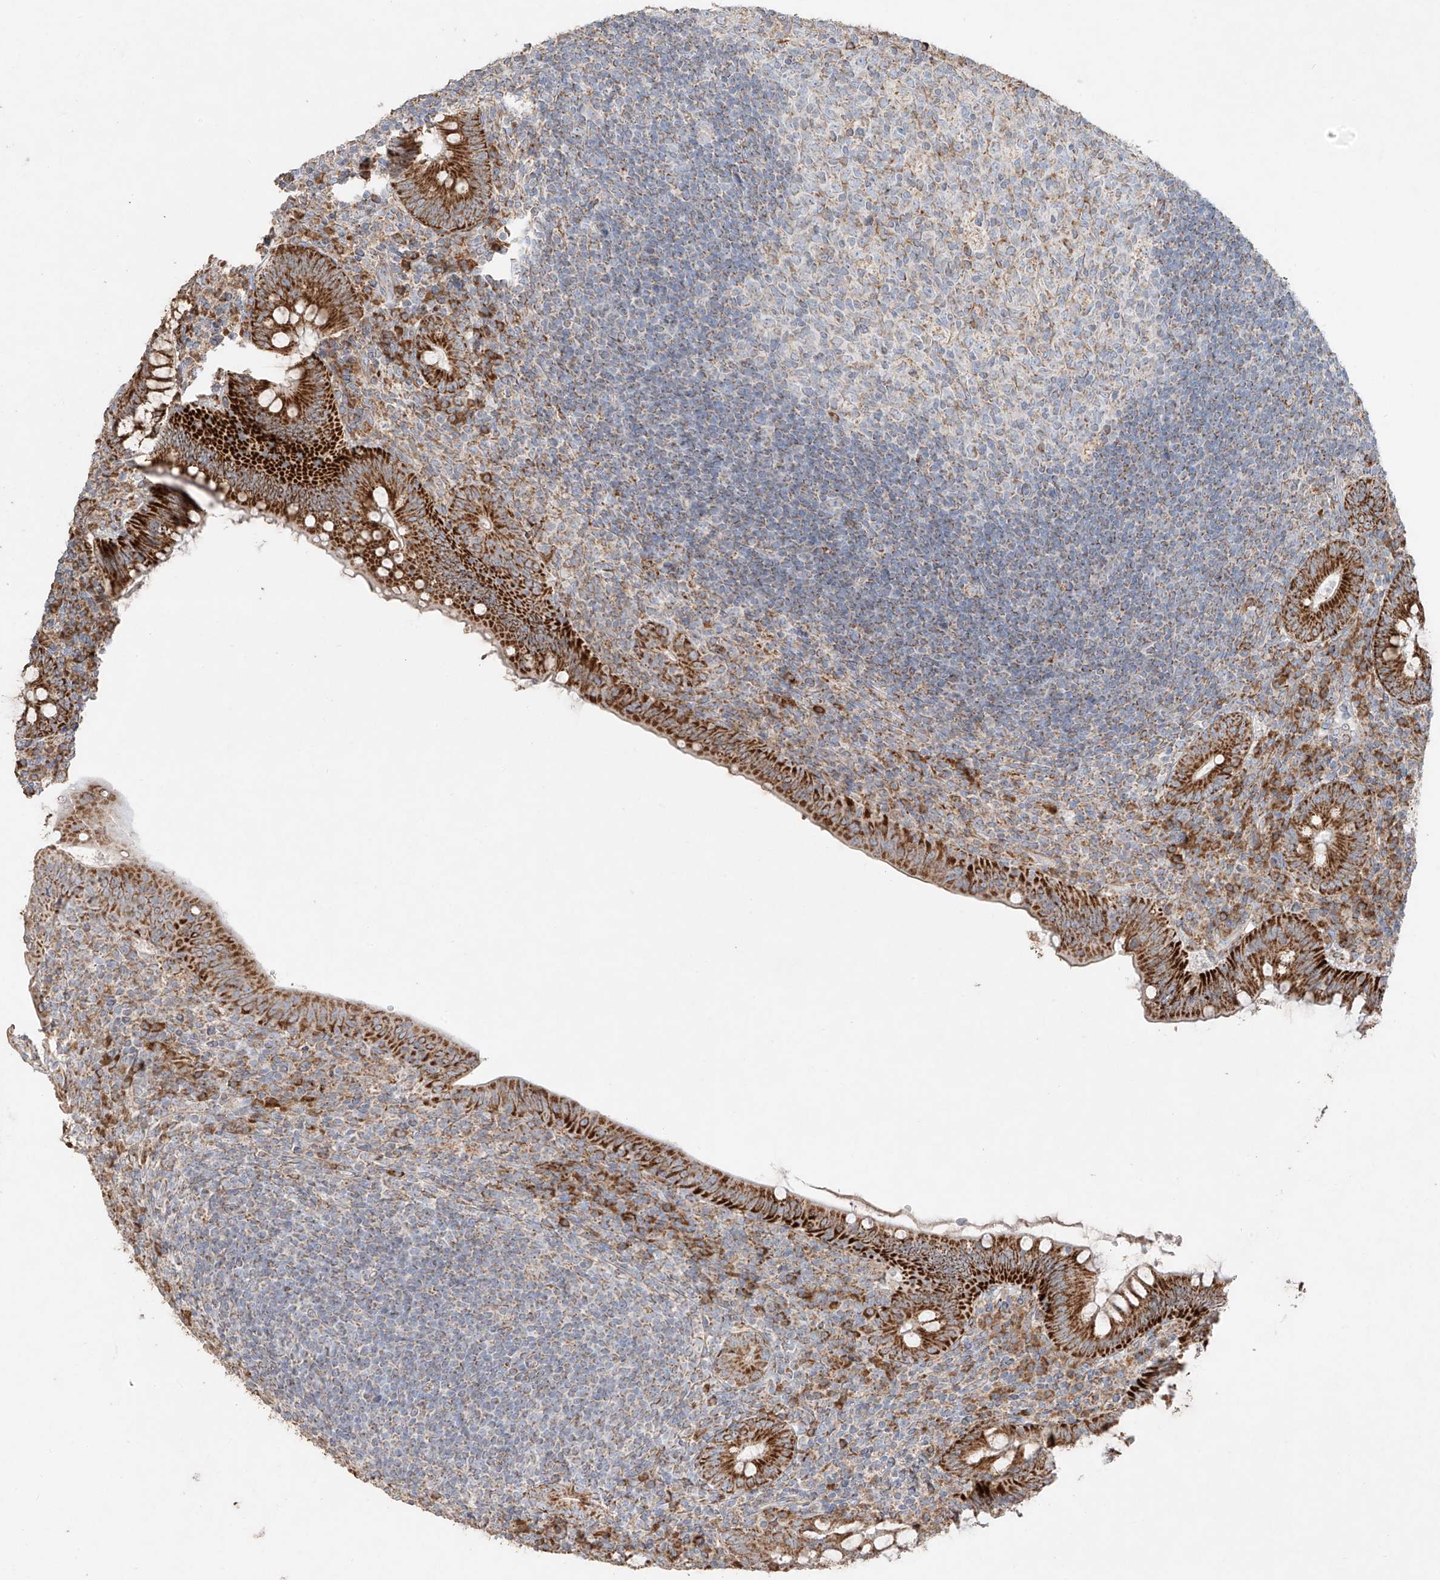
{"staining": {"intensity": "strong", "quantity": ">75%", "location": "cytoplasmic/membranous"}, "tissue": "appendix", "cell_type": "Glandular cells", "image_type": "normal", "snomed": [{"axis": "morphology", "description": "Normal tissue, NOS"}, {"axis": "topography", "description": "Appendix"}], "caption": "Immunohistochemistry (IHC) of unremarkable human appendix demonstrates high levels of strong cytoplasmic/membranous expression in approximately >75% of glandular cells.", "gene": "COLGALT2", "patient": {"sex": "male", "age": 14}}